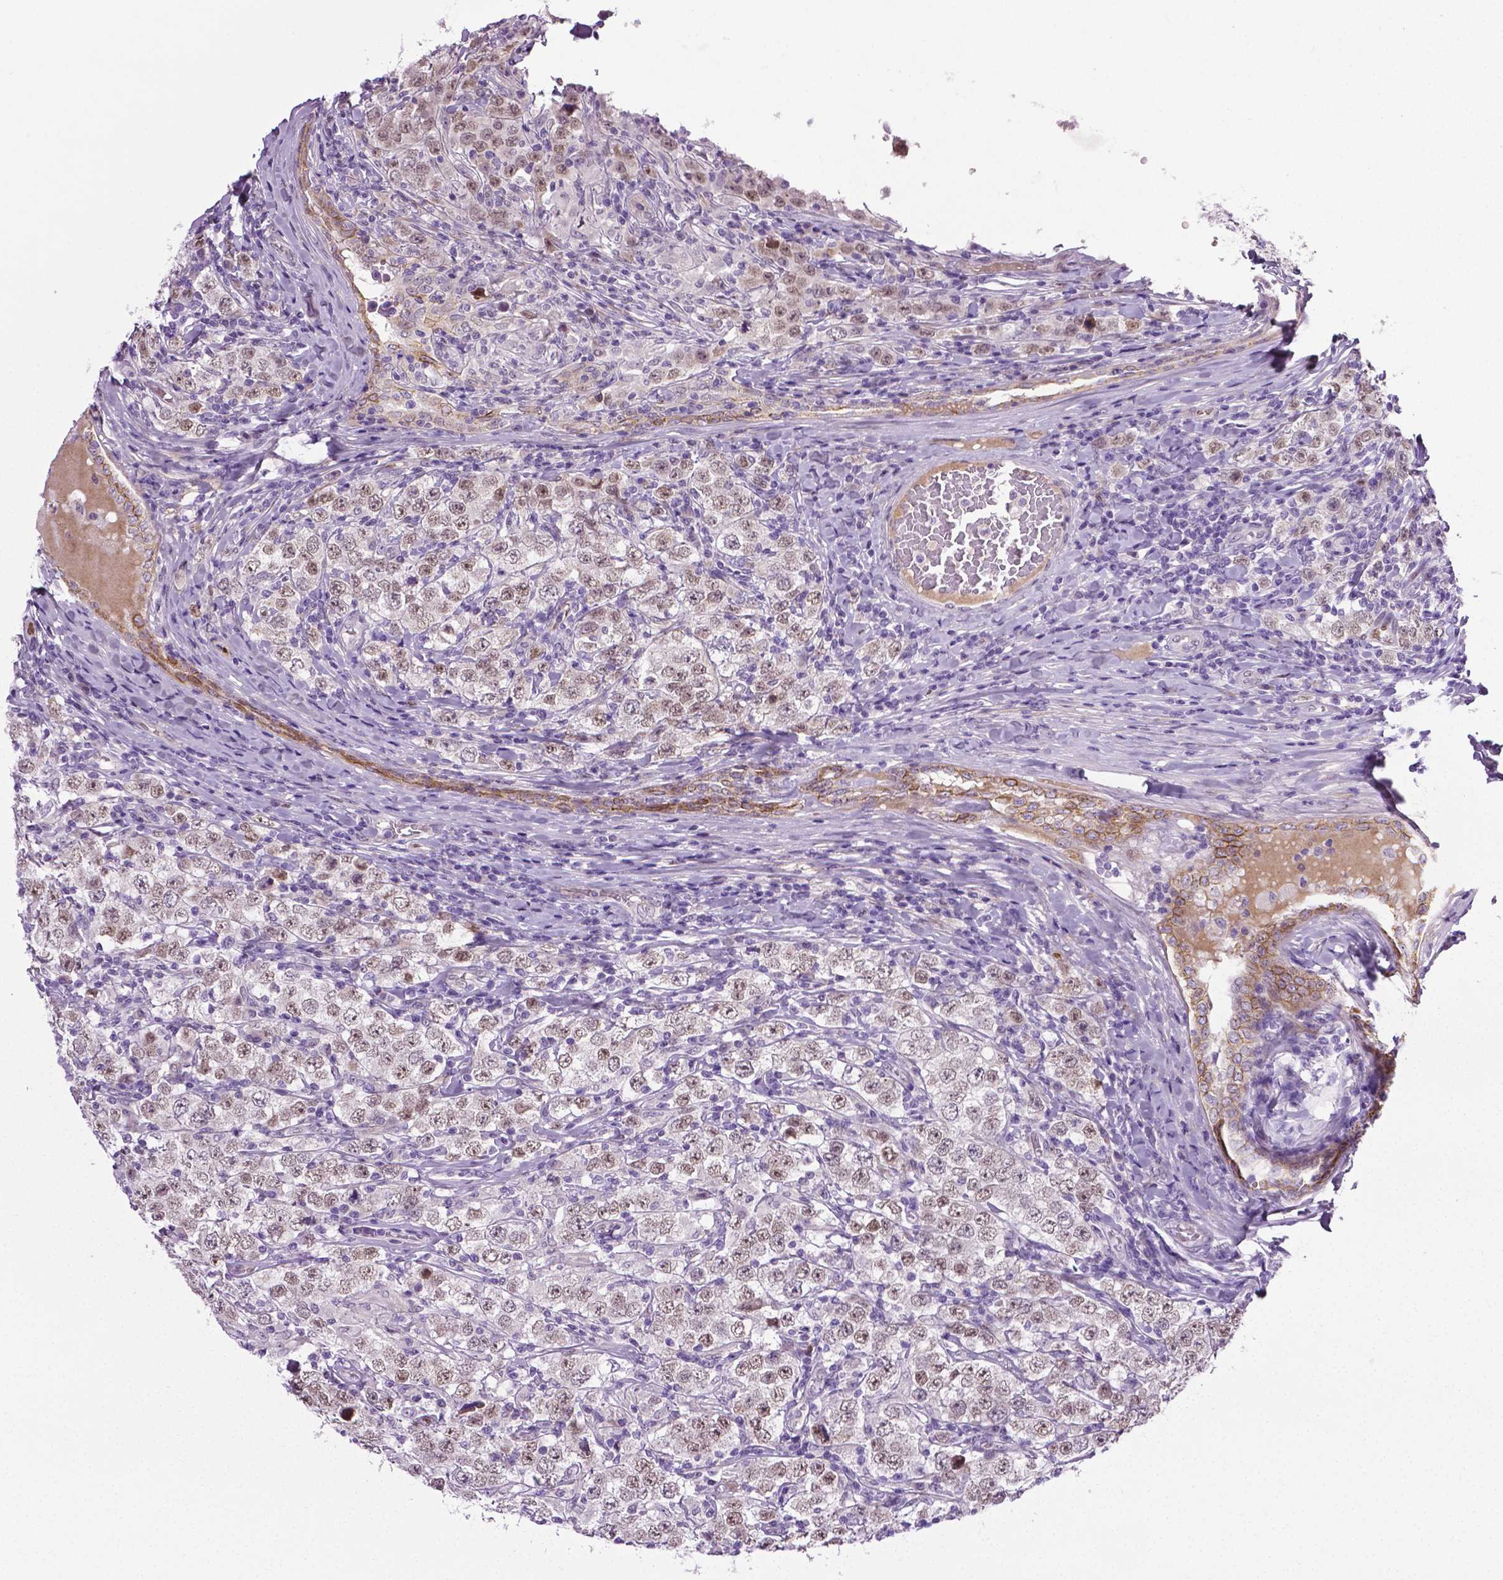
{"staining": {"intensity": "weak", "quantity": ">75%", "location": "nuclear"}, "tissue": "testis cancer", "cell_type": "Tumor cells", "image_type": "cancer", "snomed": [{"axis": "morphology", "description": "Seminoma, NOS"}, {"axis": "morphology", "description": "Carcinoma, Embryonal, NOS"}, {"axis": "topography", "description": "Testis"}], "caption": "DAB immunohistochemical staining of testis seminoma exhibits weak nuclear protein expression in approximately >75% of tumor cells.", "gene": "PTGER3", "patient": {"sex": "male", "age": 41}}